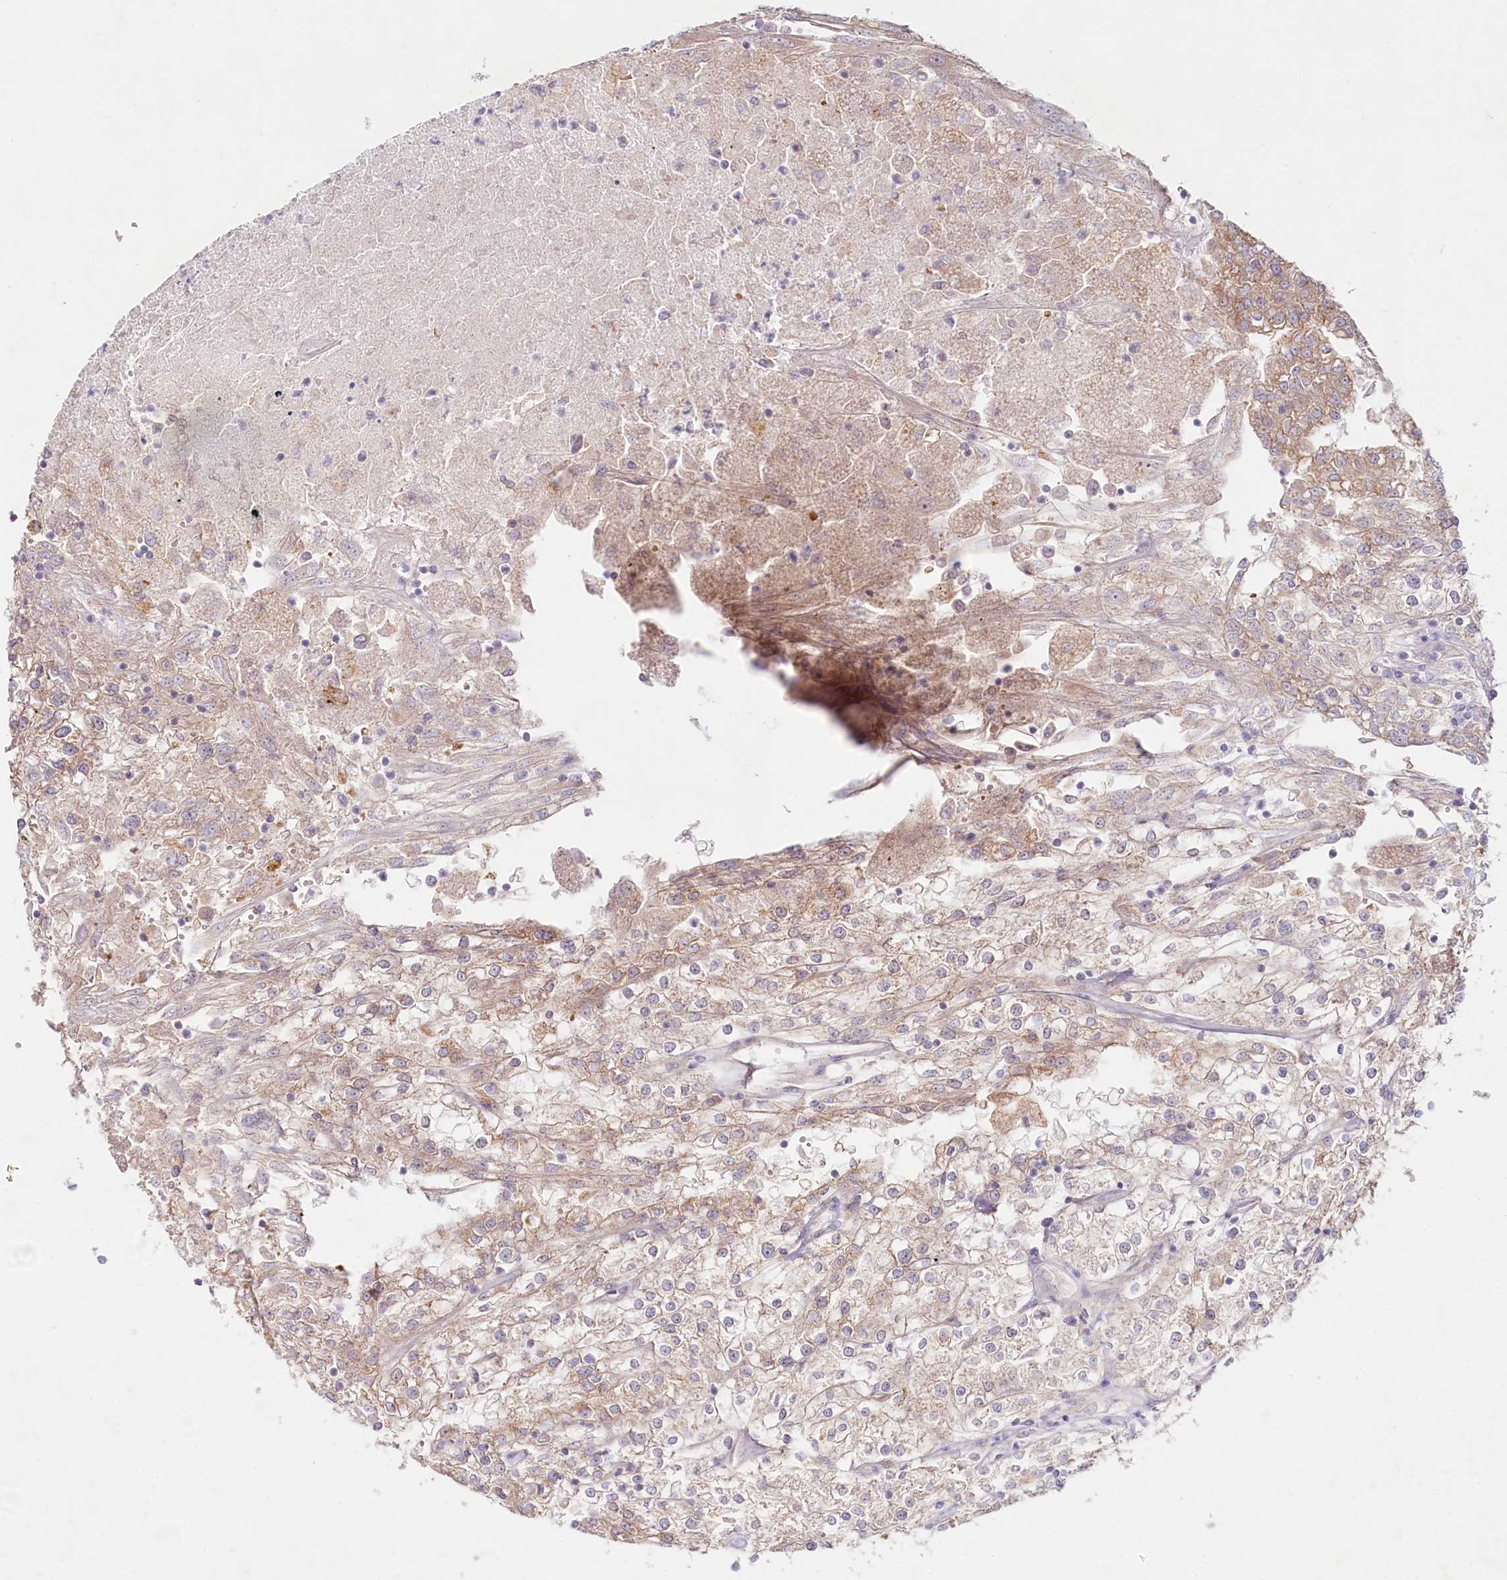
{"staining": {"intensity": "weak", "quantity": "25%-75%", "location": "cytoplasmic/membranous"}, "tissue": "renal cancer", "cell_type": "Tumor cells", "image_type": "cancer", "snomed": [{"axis": "morphology", "description": "Adenocarcinoma, NOS"}, {"axis": "topography", "description": "Kidney"}], "caption": "IHC histopathology image of adenocarcinoma (renal) stained for a protein (brown), which exhibits low levels of weak cytoplasmic/membranous staining in approximately 25%-75% of tumor cells.", "gene": "TNIP1", "patient": {"sex": "female", "age": 52}}